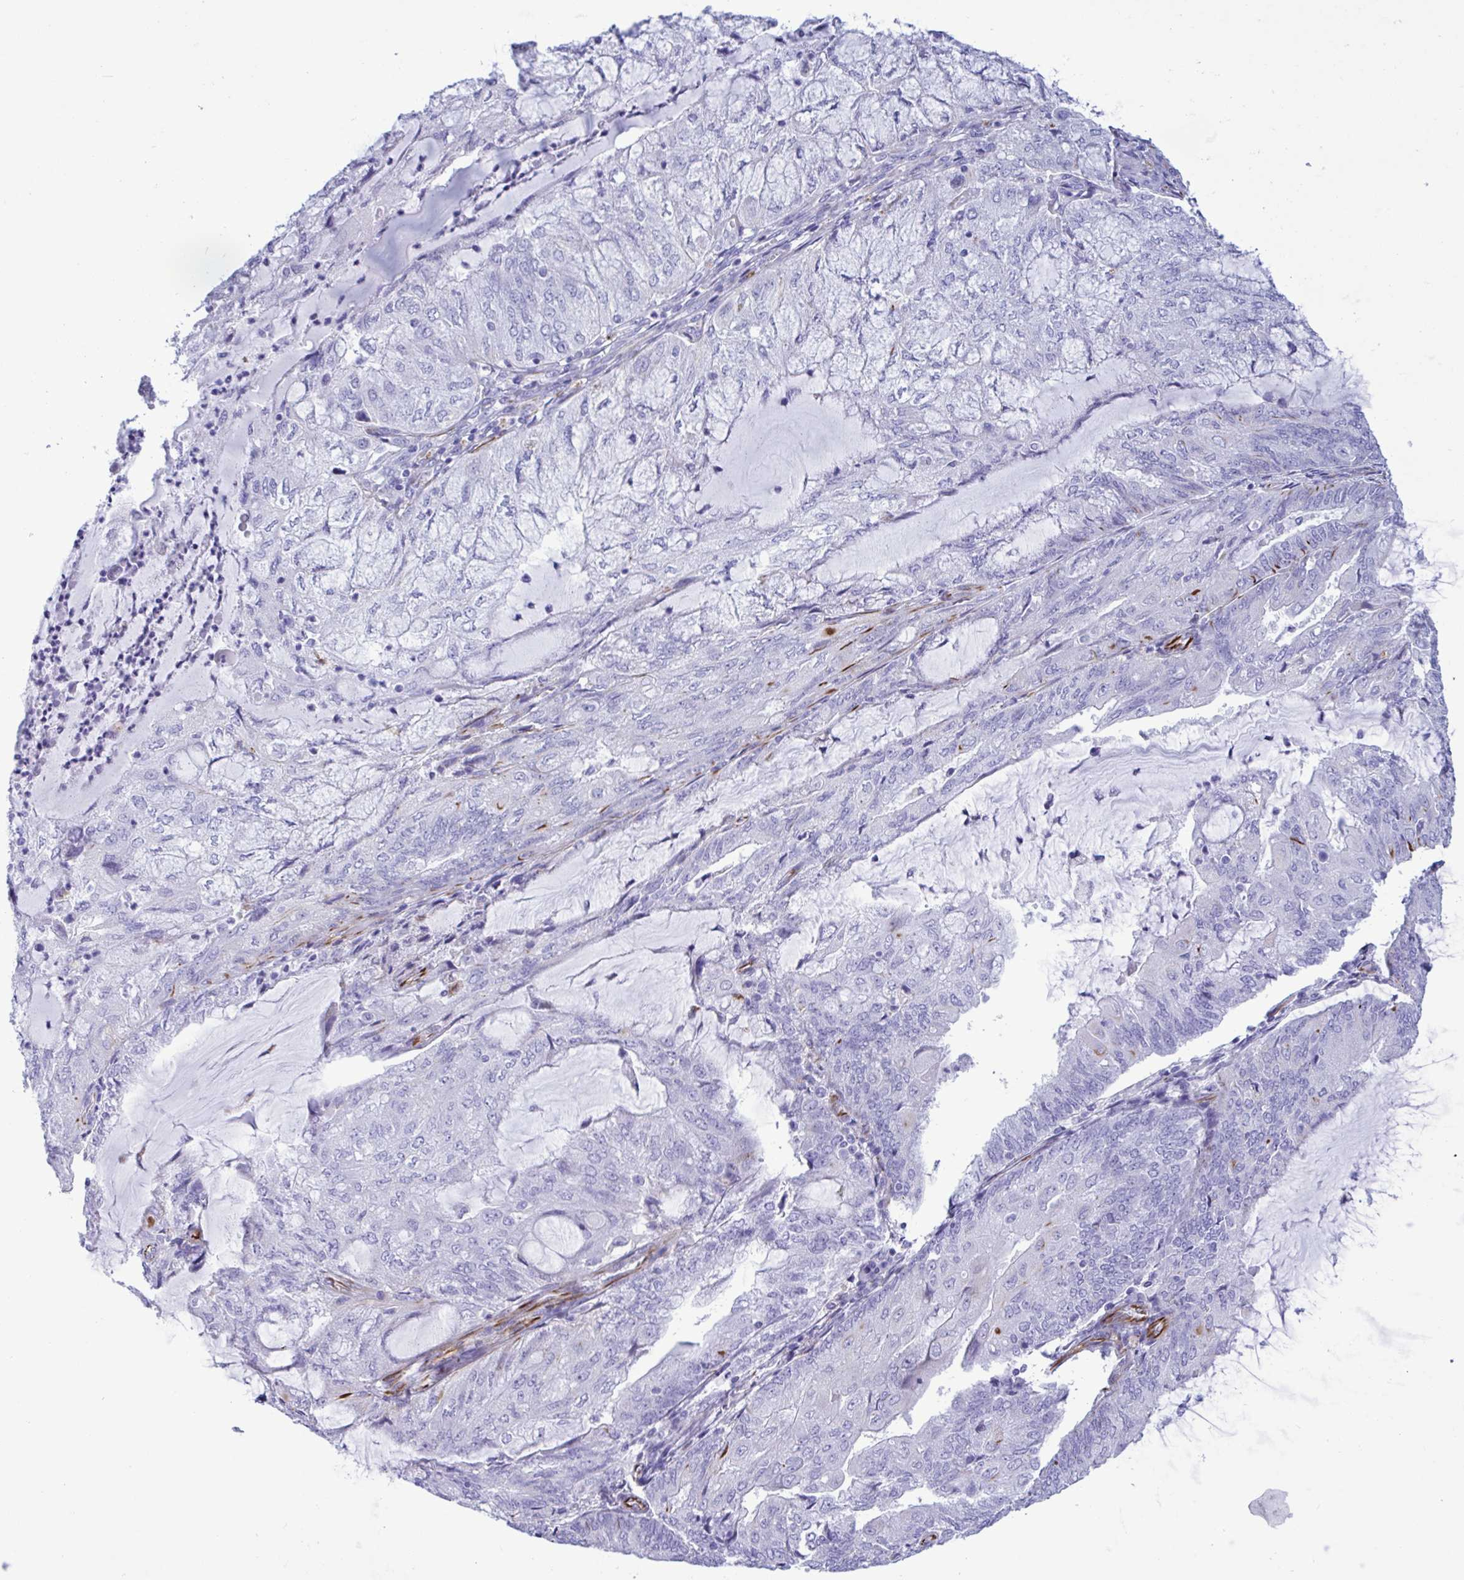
{"staining": {"intensity": "negative", "quantity": "none", "location": "none"}, "tissue": "endometrial cancer", "cell_type": "Tumor cells", "image_type": "cancer", "snomed": [{"axis": "morphology", "description": "Adenocarcinoma, NOS"}, {"axis": "topography", "description": "Endometrium"}], "caption": "Immunohistochemical staining of endometrial adenocarcinoma reveals no significant positivity in tumor cells.", "gene": "SMAD5", "patient": {"sex": "female", "age": 81}}